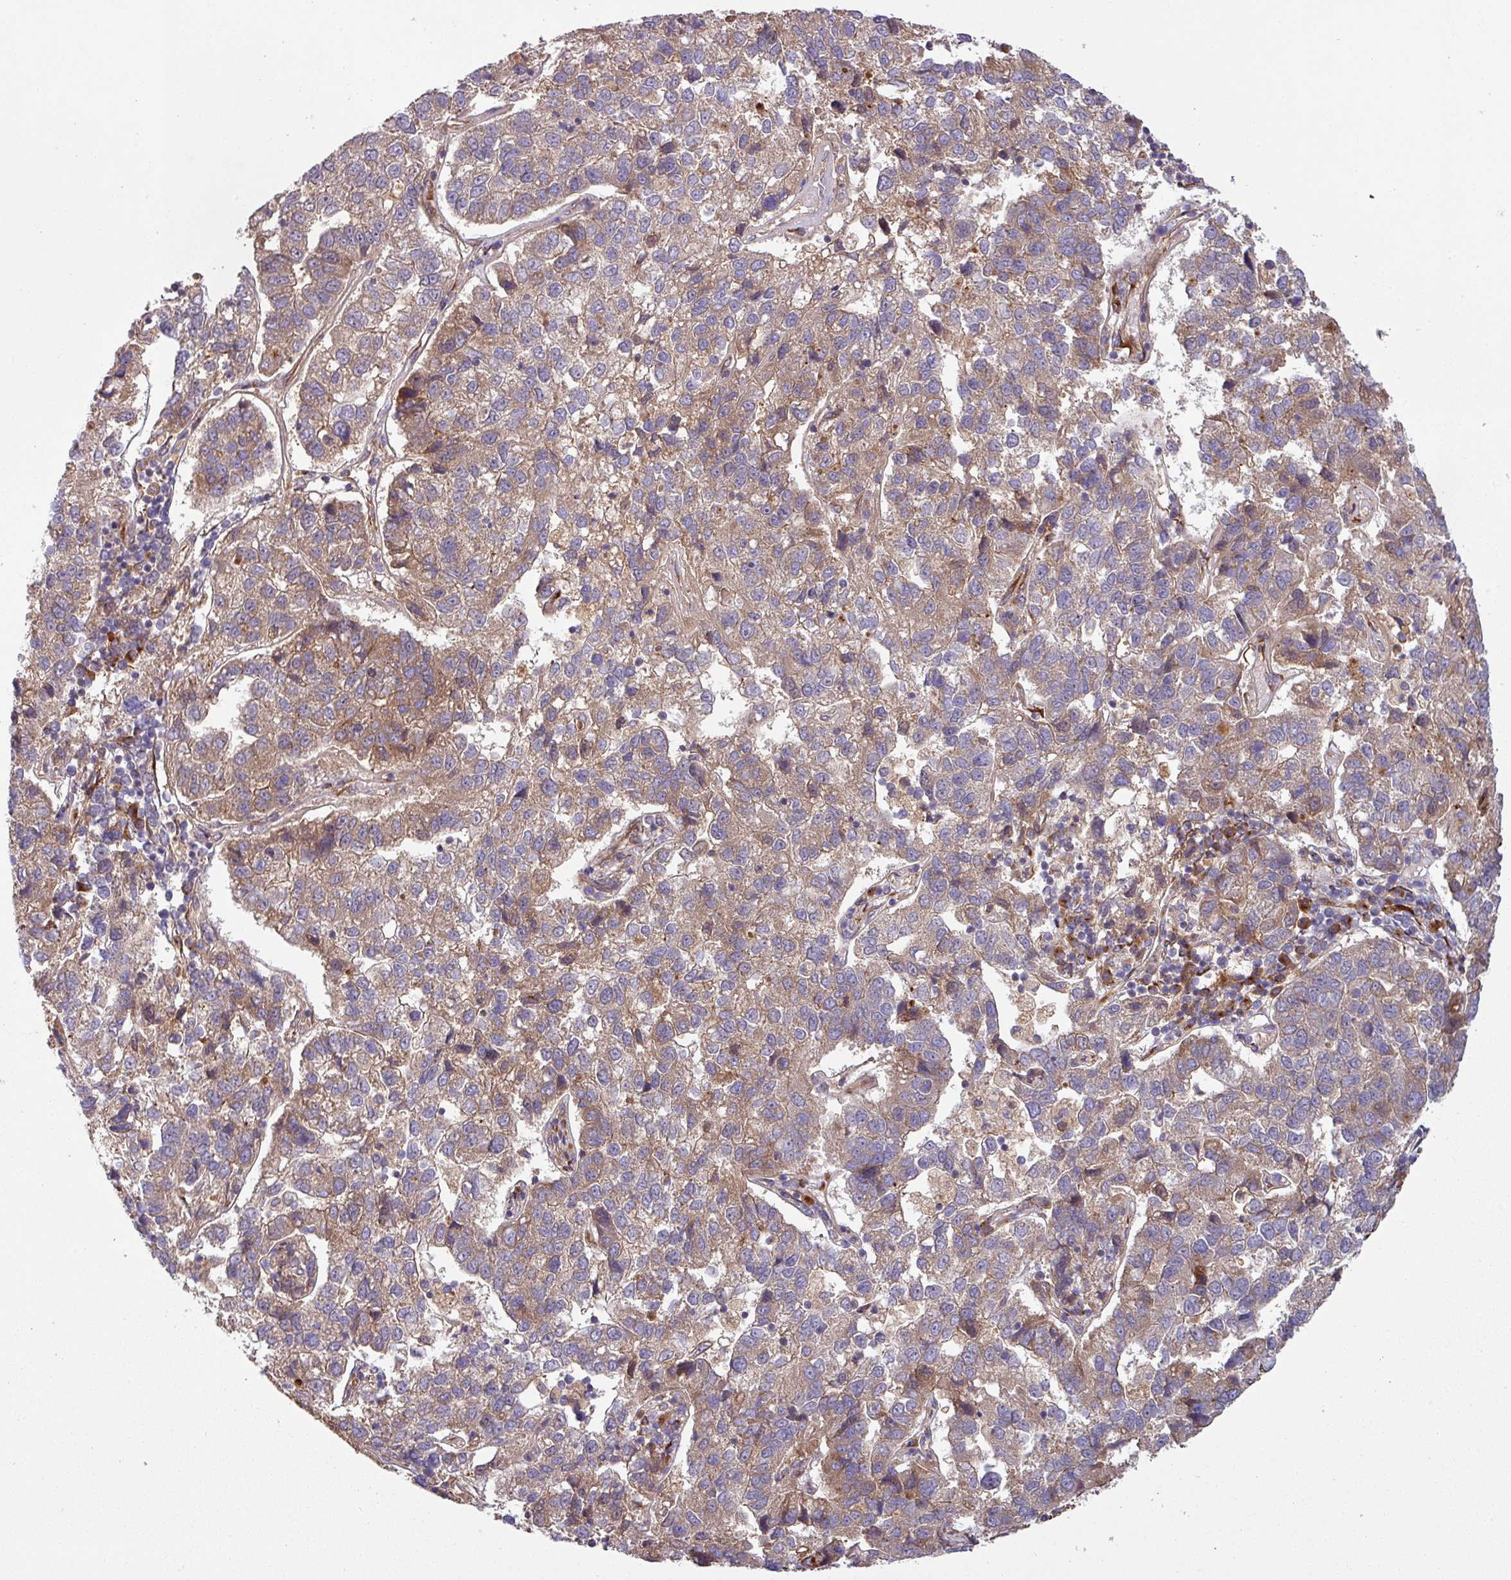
{"staining": {"intensity": "moderate", "quantity": ">75%", "location": "cytoplasmic/membranous"}, "tissue": "pancreatic cancer", "cell_type": "Tumor cells", "image_type": "cancer", "snomed": [{"axis": "morphology", "description": "Adenocarcinoma, NOS"}, {"axis": "topography", "description": "Pancreas"}], "caption": "Immunohistochemistry (DAB) staining of human pancreatic cancer (adenocarcinoma) reveals moderate cytoplasmic/membranous protein expression in approximately >75% of tumor cells. The staining was performed using DAB (3,3'-diaminobenzidine), with brown indicating positive protein expression. Nuclei are stained blue with hematoxylin.", "gene": "ART1", "patient": {"sex": "female", "age": 61}}